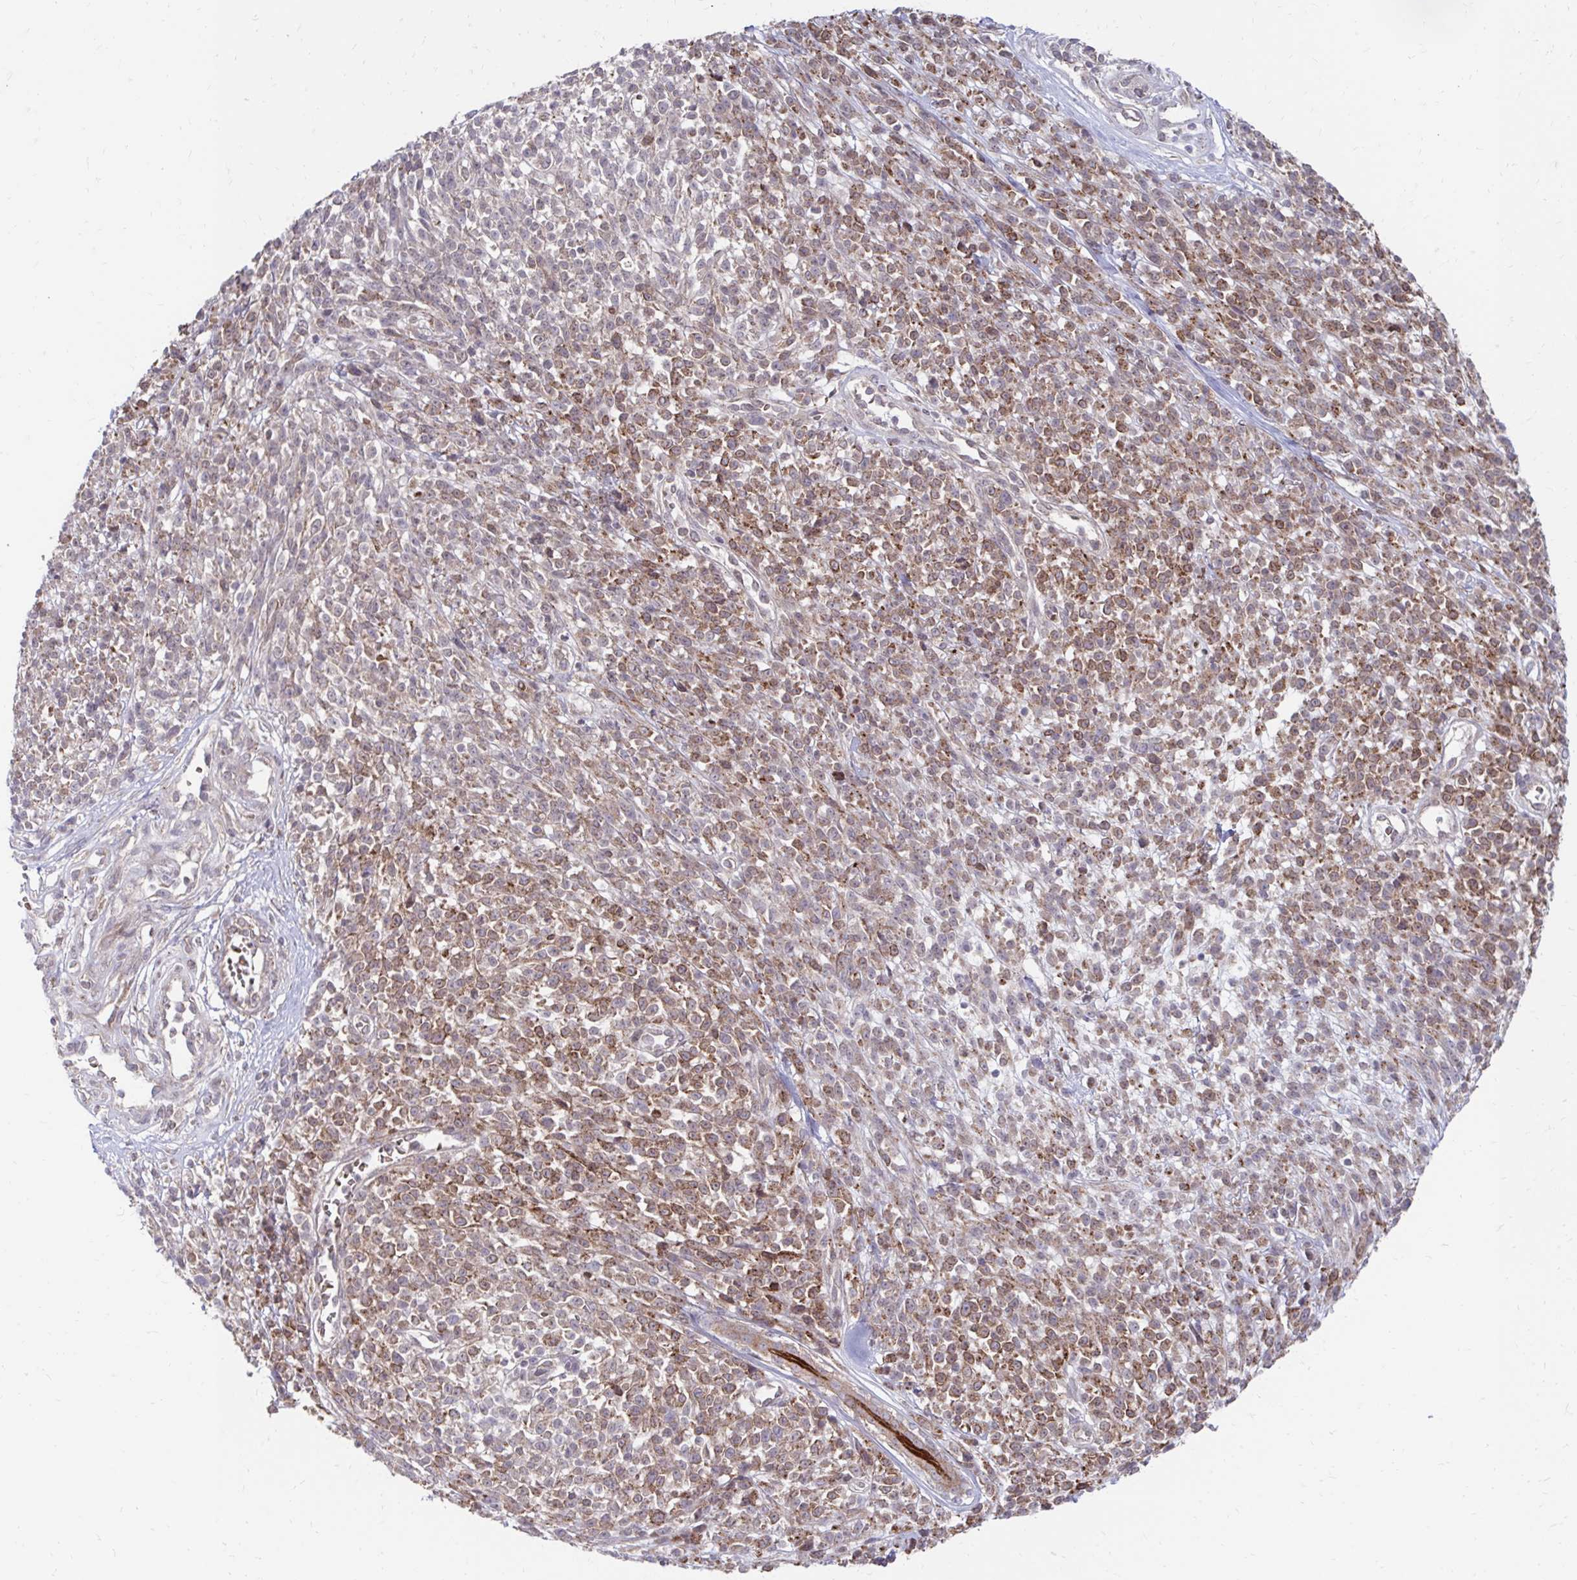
{"staining": {"intensity": "moderate", "quantity": "25%-75%", "location": "cytoplasmic/membranous"}, "tissue": "melanoma", "cell_type": "Tumor cells", "image_type": "cancer", "snomed": [{"axis": "morphology", "description": "Malignant melanoma, NOS"}, {"axis": "topography", "description": "Skin"}, {"axis": "topography", "description": "Skin of trunk"}], "caption": "Human malignant melanoma stained for a protein (brown) demonstrates moderate cytoplasmic/membranous positive expression in approximately 25%-75% of tumor cells.", "gene": "ITPR2", "patient": {"sex": "male", "age": 74}}